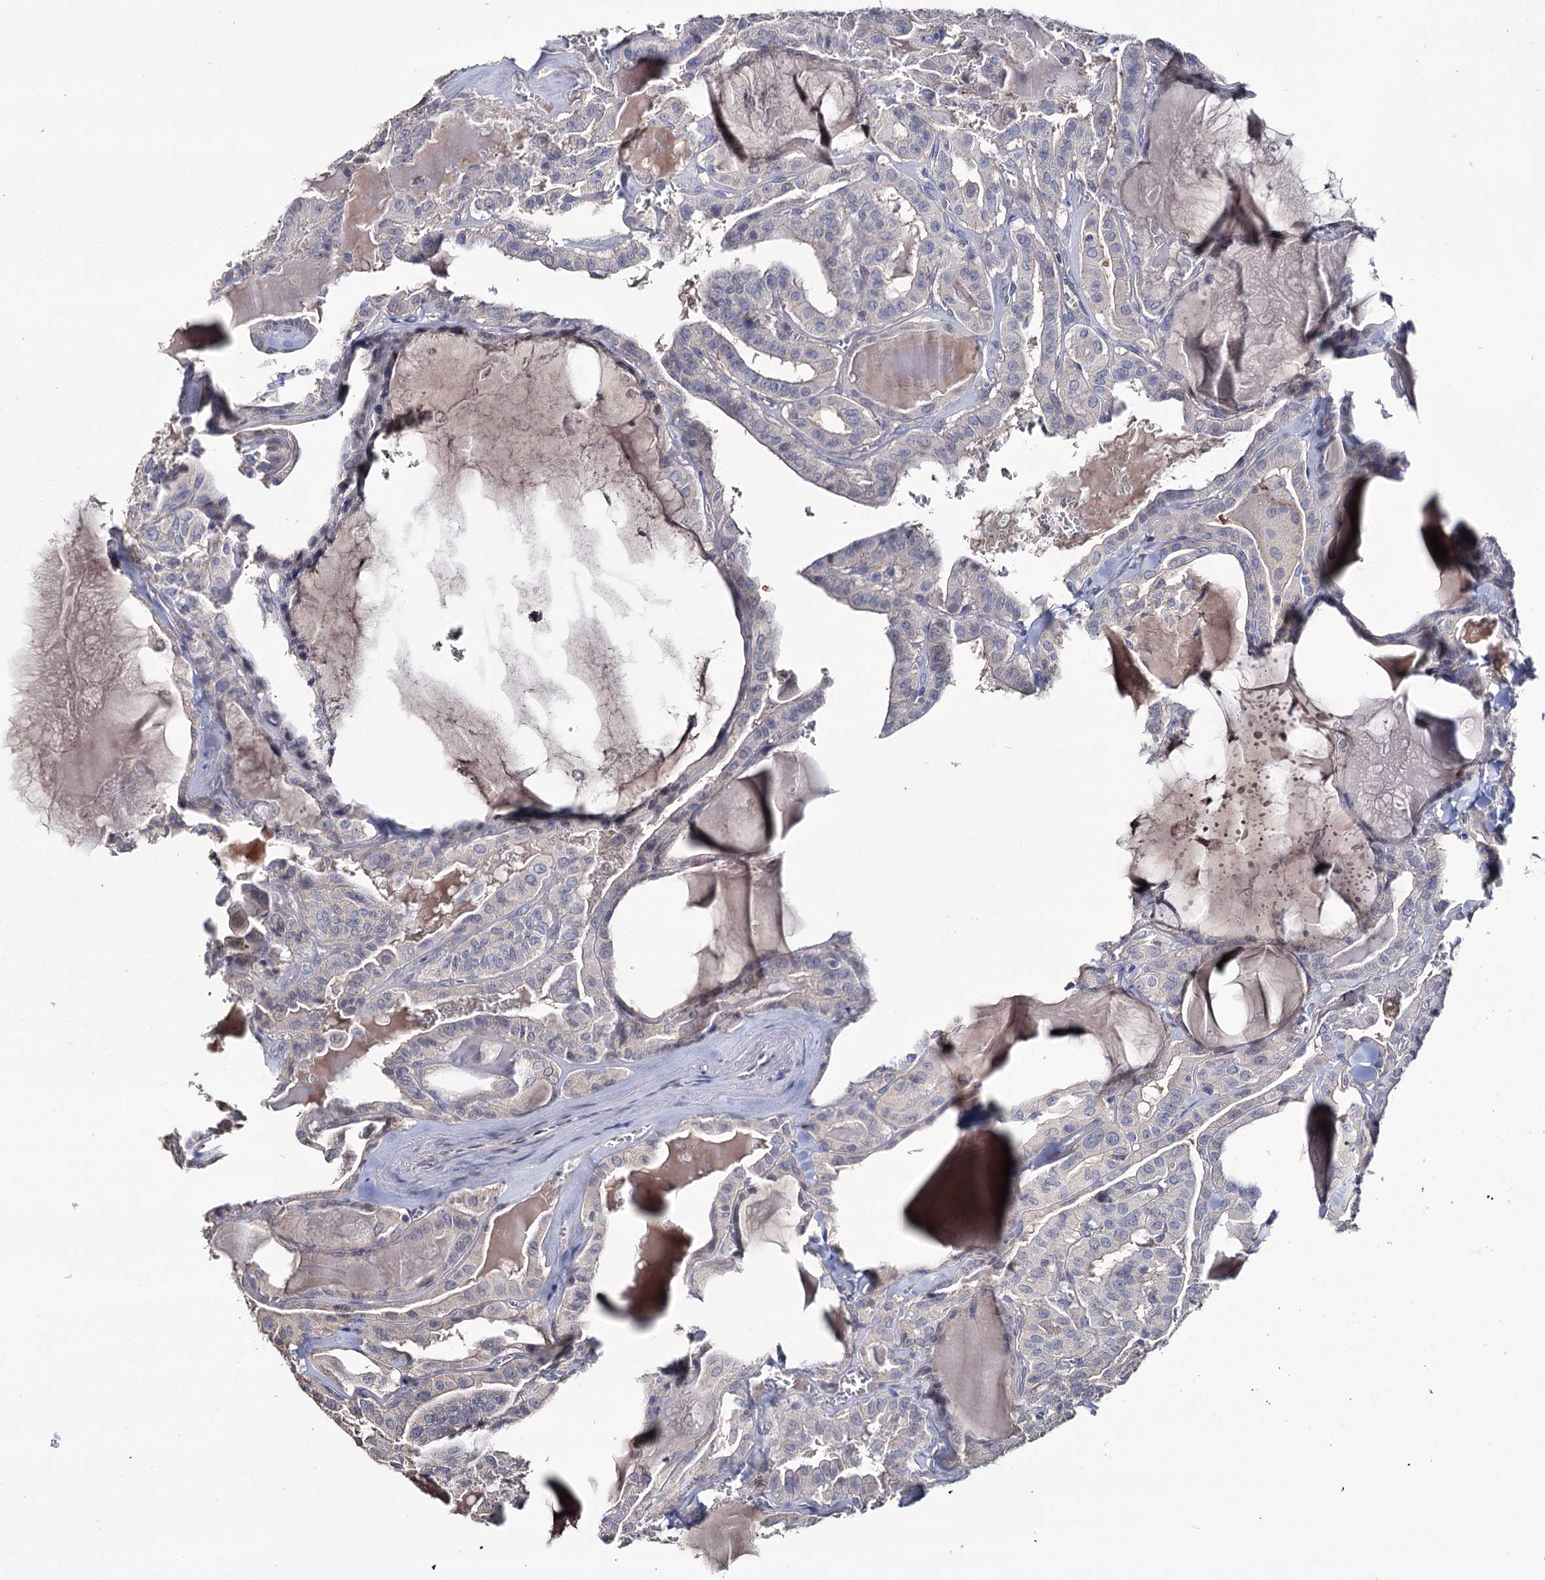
{"staining": {"intensity": "negative", "quantity": "none", "location": "none"}, "tissue": "thyroid cancer", "cell_type": "Tumor cells", "image_type": "cancer", "snomed": [{"axis": "morphology", "description": "Papillary adenocarcinoma, NOS"}, {"axis": "topography", "description": "Thyroid gland"}], "caption": "This is an immunohistochemistry image of thyroid cancer. There is no staining in tumor cells.", "gene": "EPB41L5", "patient": {"sex": "male", "age": 52}}